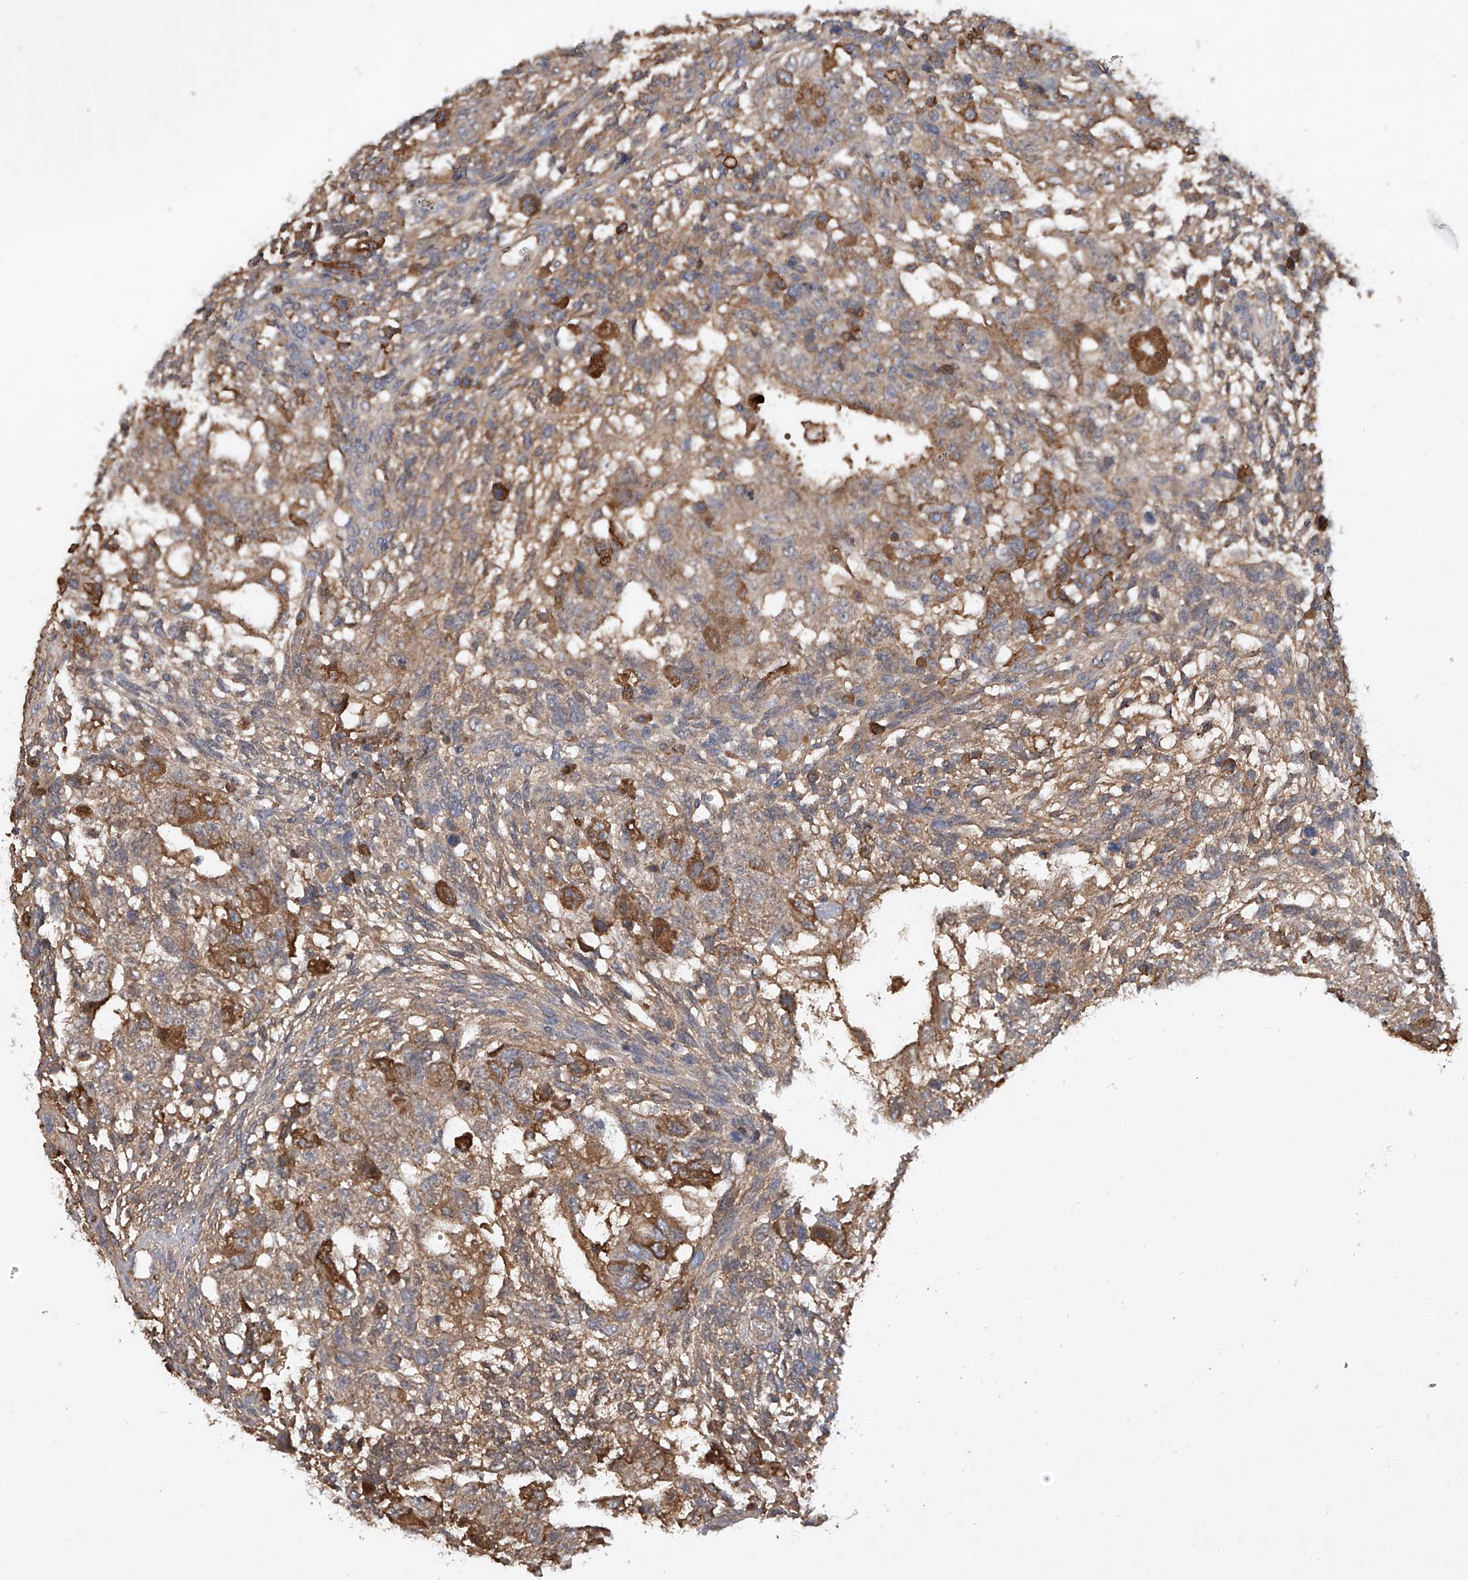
{"staining": {"intensity": "moderate", "quantity": ">75%", "location": "cytoplasmic/membranous"}, "tissue": "testis cancer", "cell_type": "Tumor cells", "image_type": "cancer", "snomed": [{"axis": "morphology", "description": "Normal tissue, NOS"}, {"axis": "morphology", "description": "Carcinoma, Embryonal, NOS"}, {"axis": "topography", "description": "Testis"}], "caption": "Immunohistochemical staining of human embryonal carcinoma (testis) shows moderate cytoplasmic/membranous protein positivity in about >75% of tumor cells.", "gene": "HAS3", "patient": {"sex": "male", "age": 36}}